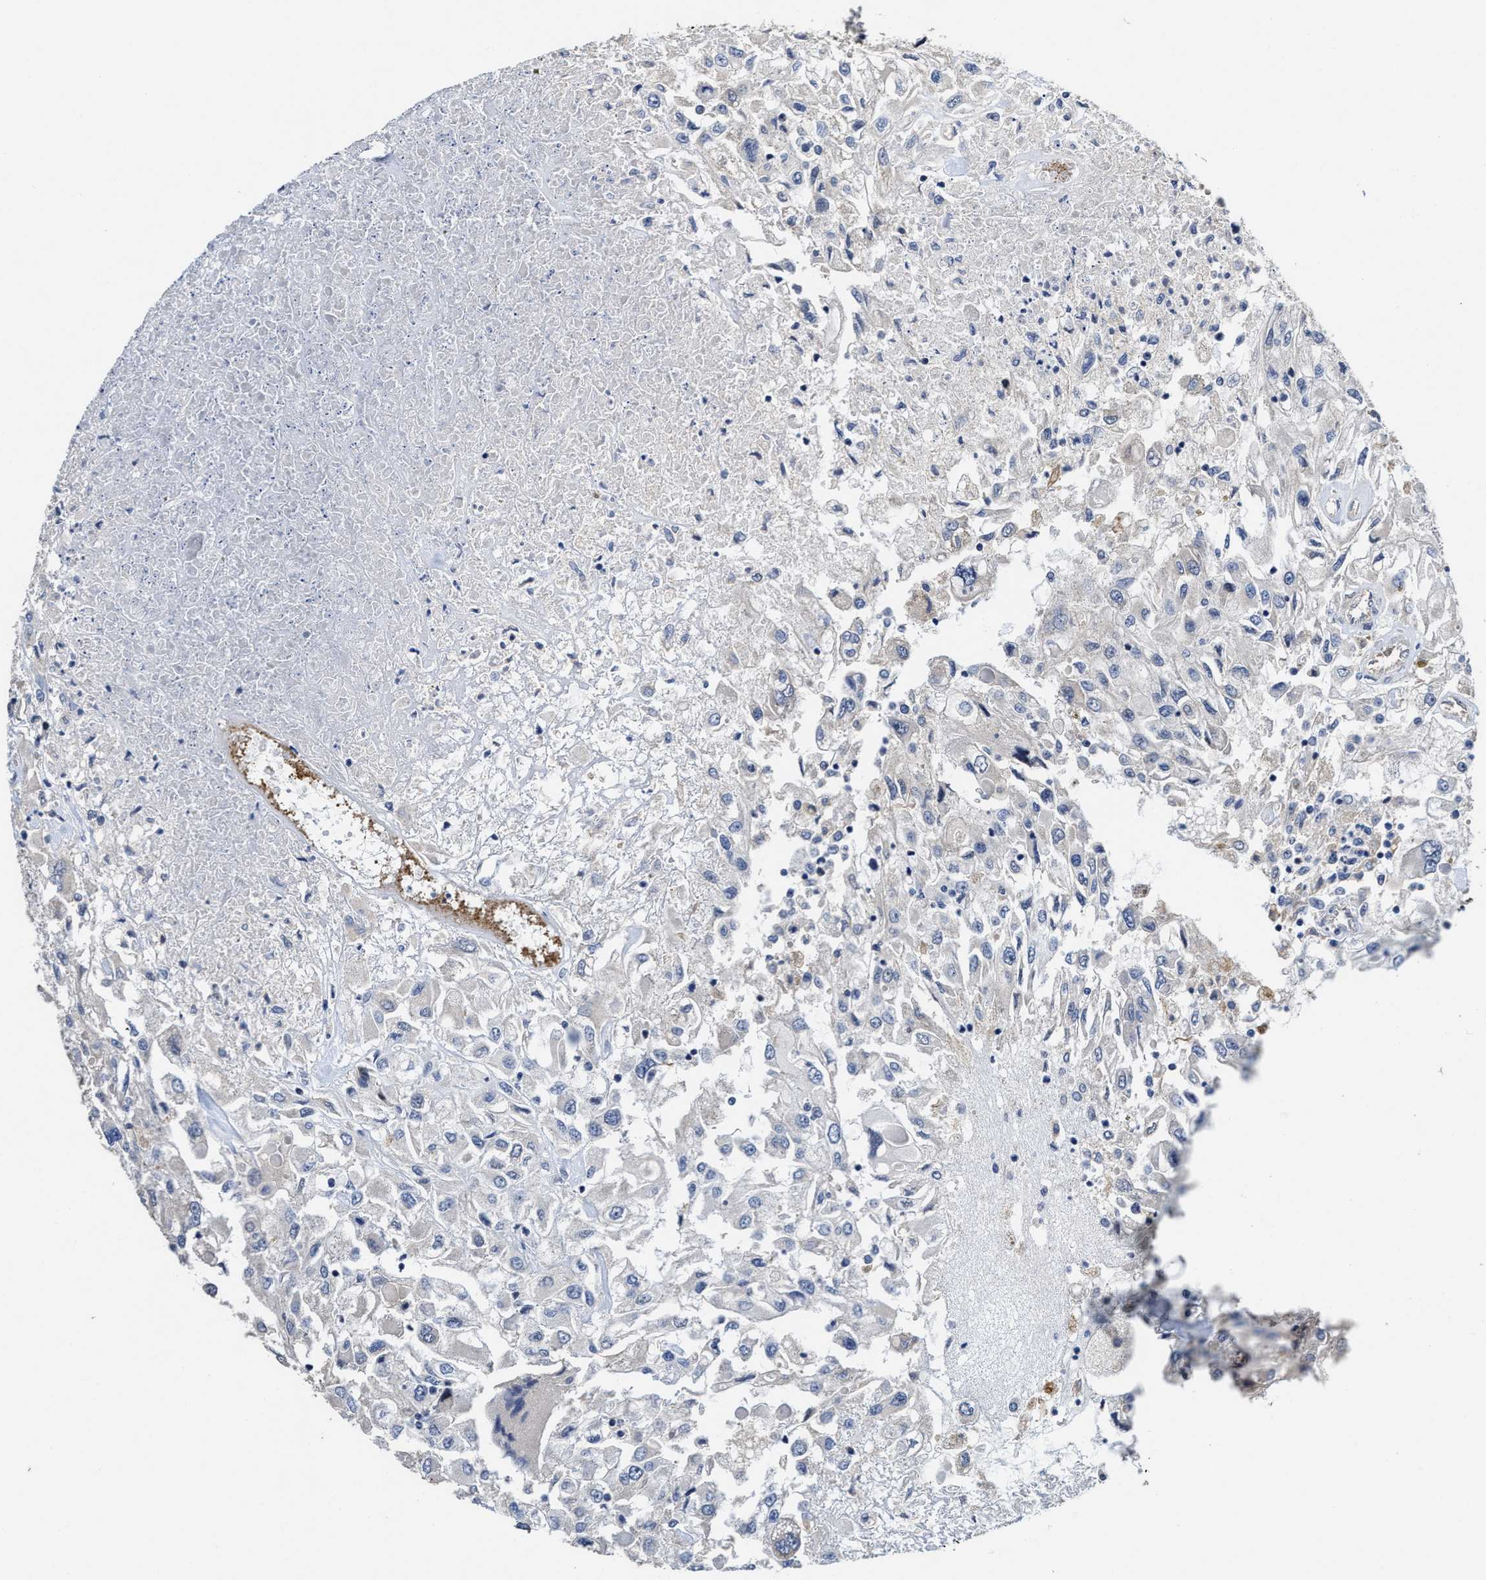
{"staining": {"intensity": "negative", "quantity": "none", "location": "none"}, "tissue": "renal cancer", "cell_type": "Tumor cells", "image_type": "cancer", "snomed": [{"axis": "morphology", "description": "Adenocarcinoma, NOS"}, {"axis": "topography", "description": "Kidney"}], "caption": "This is an IHC photomicrograph of human renal adenocarcinoma. There is no expression in tumor cells.", "gene": "TRAF6", "patient": {"sex": "female", "age": 52}}